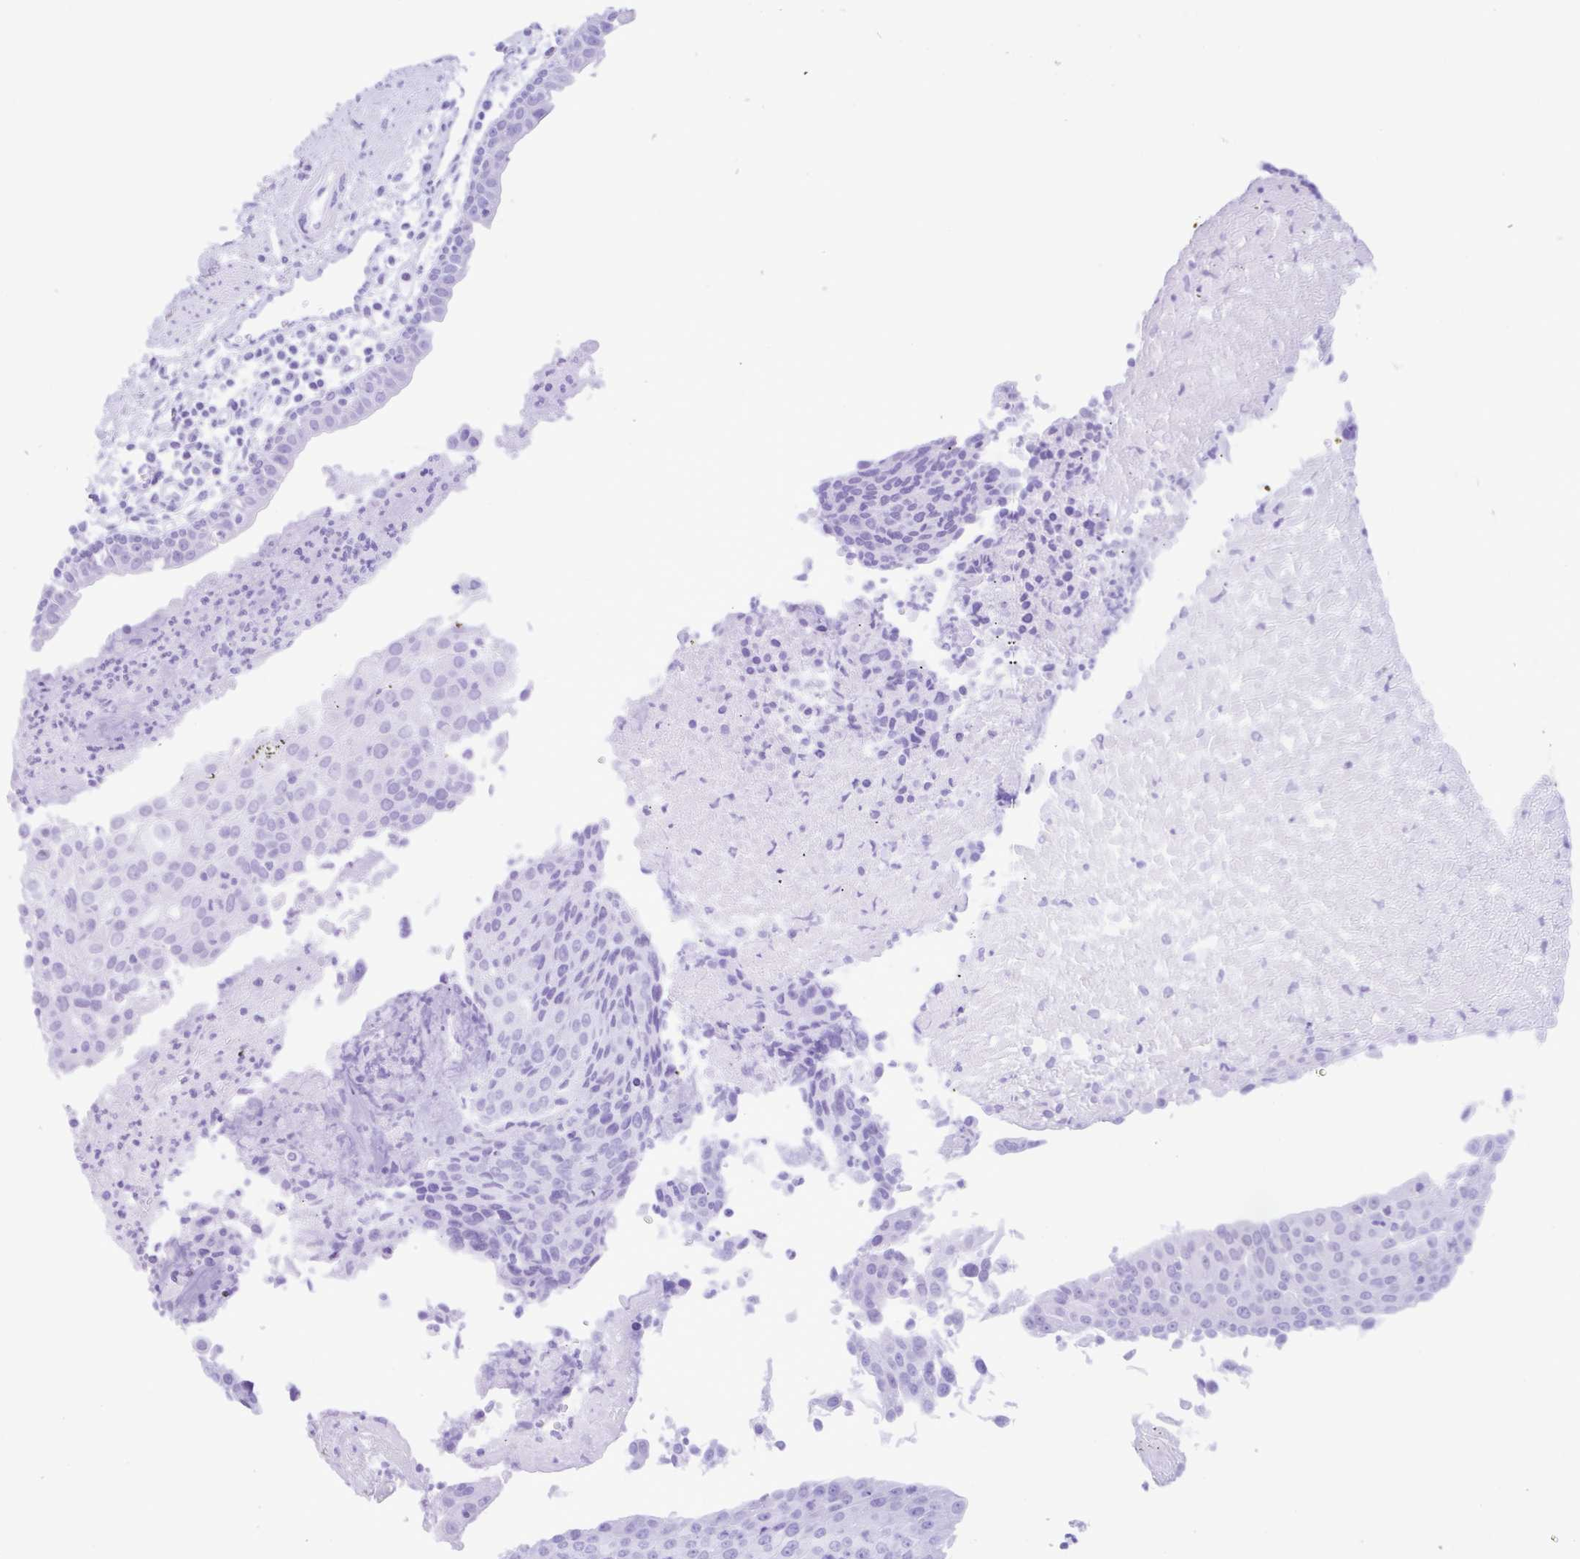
{"staining": {"intensity": "negative", "quantity": "none", "location": "none"}, "tissue": "urothelial cancer", "cell_type": "Tumor cells", "image_type": "cancer", "snomed": [{"axis": "morphology", "description": "Urothelial carcinoma, High grade"}, {"axis": "topography", "description": "Urinary bladder"}], "caption": "A photomicrograph of human urothelial cancer is negative for staining in tumor cells.", "gene": "NDUFS2", "patient": {"sex": "female", "age": 85}}